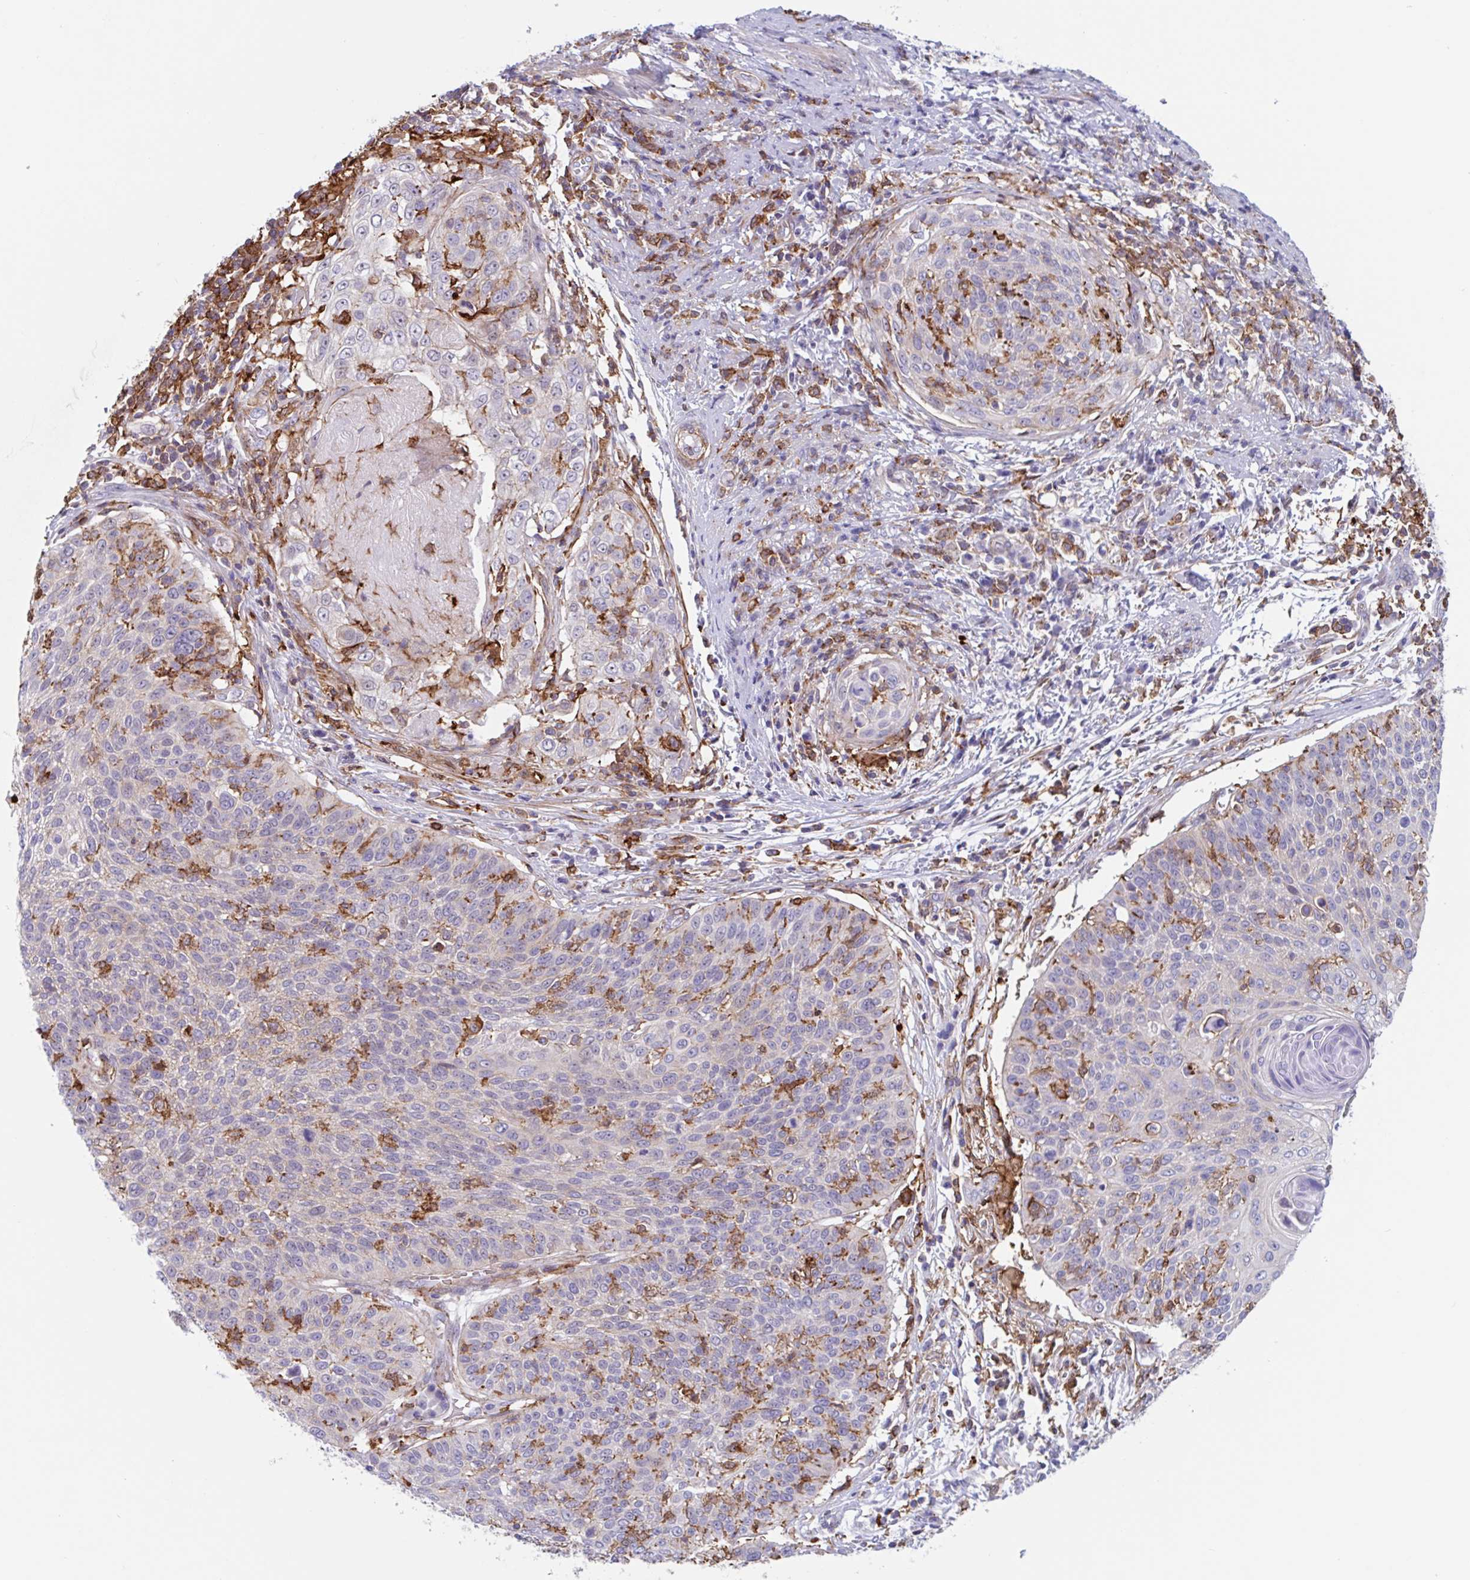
{"staining": {"intensity": "negative", "quantity": "none", "location": "none"}, "tissue": "cervical cancer", "cell_type": "Tumor cells", "image_type": "cancer", "snomed": [{"axis": "morphology", "description": "Squamous cell carcinoma, NOS"}, {"axis": "topography", "description": "Cervix"}], "caption": "Cervical cancer was stained to show a protein in brown. There is no significant expression in tumor cells.", "gene": "EFHD1", "patient": {"sex": "female", "age": 31}}